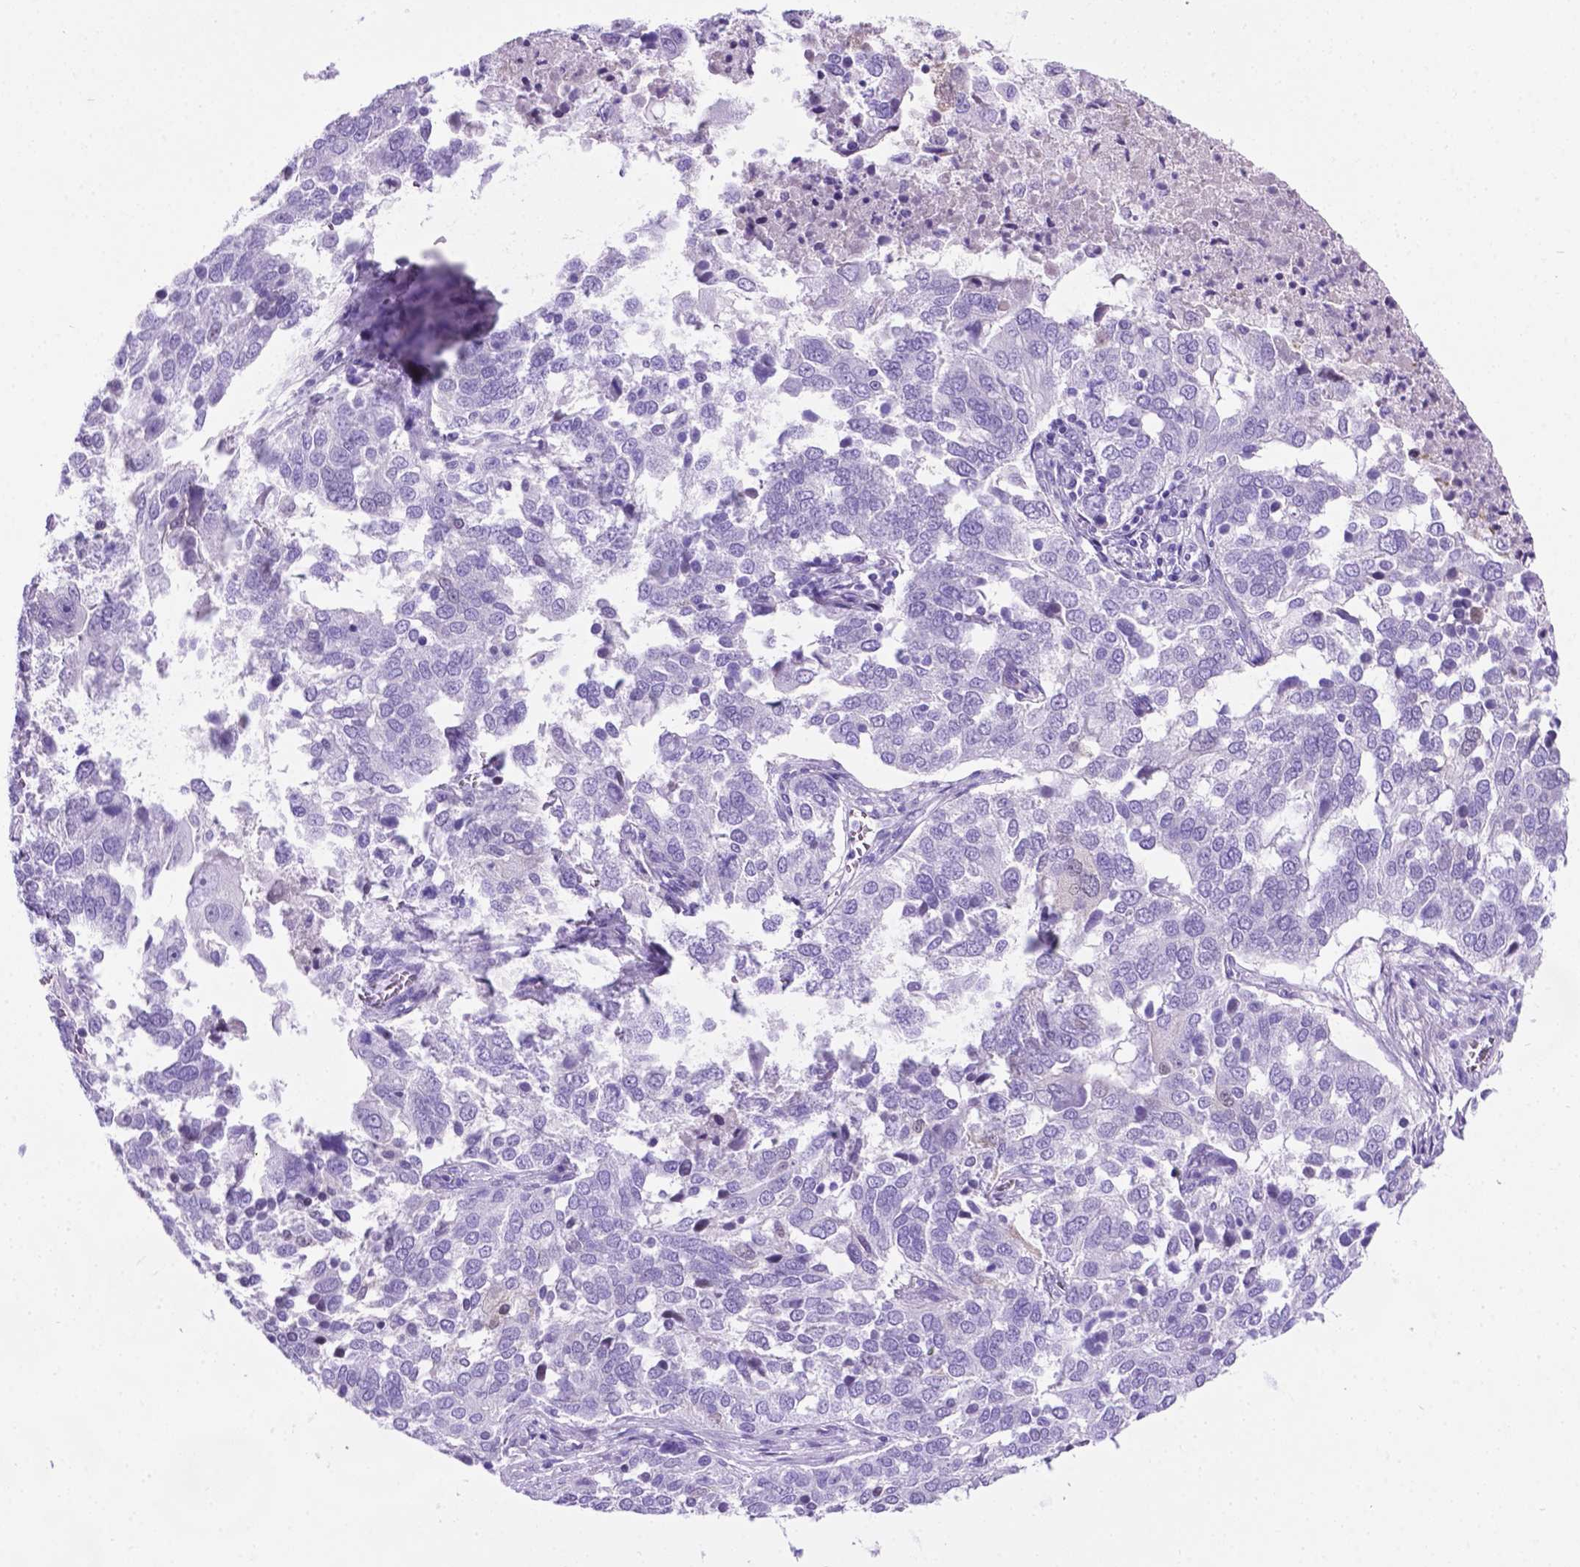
{"staining": {"intensity": "negative", "quantity": "none", "location": "none"}, "tissue": "ovarian cancer", "cell_type": "Tumor cells", "image_type": "cancer", "snomed": [{"axis": "morphology", "description": "Carcinoma, endometroid"}, {"axis": "topography", "description": "Soft tissue"}, {"axis": "topography", "description": "Ovary"}], "caption": "The photomicrograph shows no significant staining in tumor cells of ovarian cancer (endometroid carcinoma). (DAB (3,3'-diaminobenzidine) IHC visualized using brightfield microscopy, high magnification).", "gene": "C17orf107", "patient": {"sex": "female", "age": 52}}